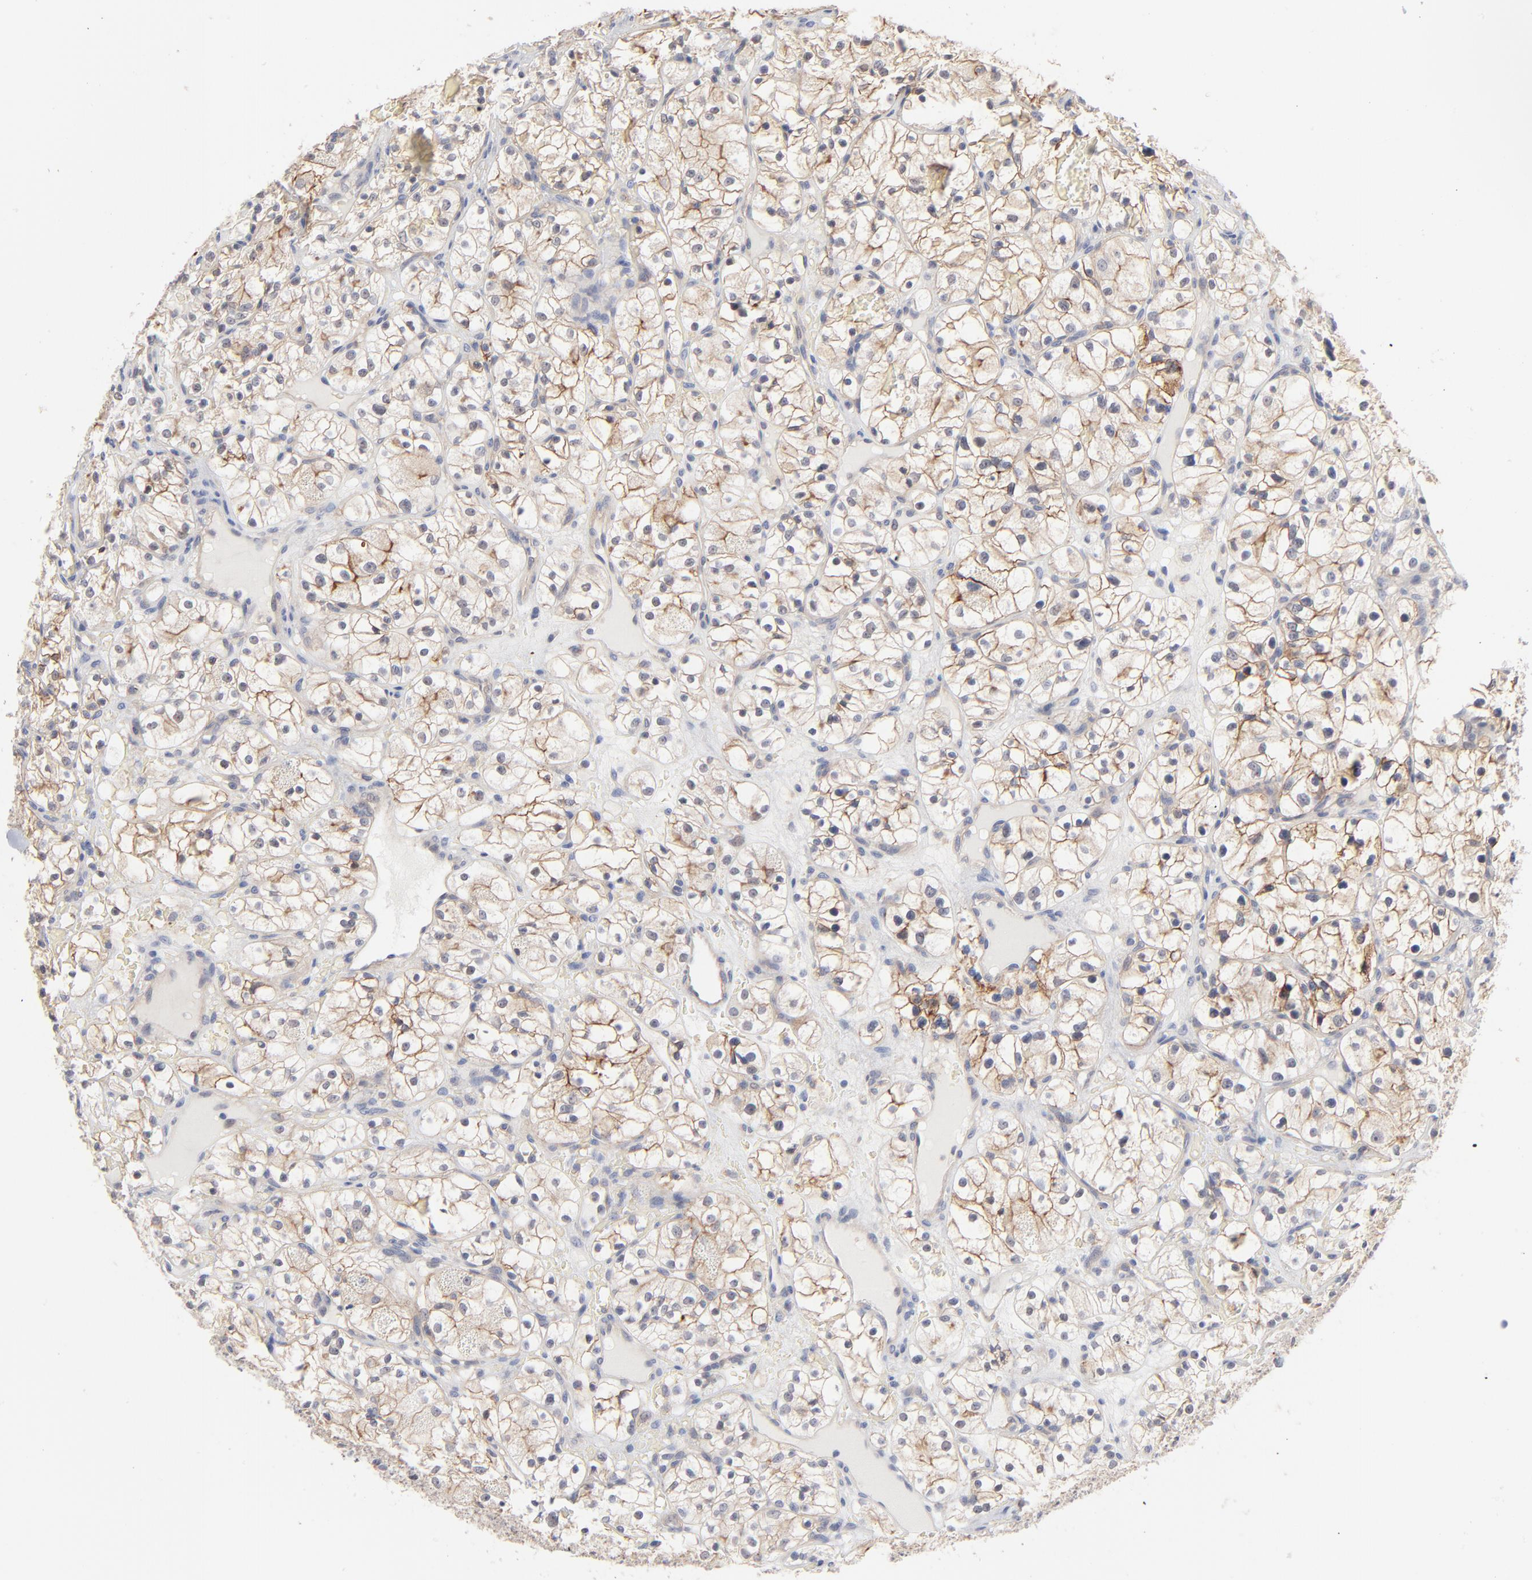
{"staining": {"intensity": "moderate", "quantity": ">75%", "location": "cytoplasmic/membranous"}, "tissue": "renal cancer", "cell_type": "Tumor cells", "image_type": "cancer", "snomed": [{"axis": "morphology", "description": "Adenocarcinoma, NOS"}, {"axis": "topography", "description": "Kidney"}], "caption": "Approximately >75% of tumor cells in human adenocarcinoma (renal) exhibit moderate cytoplasmic/membranous protein staining as visualized by brown immunohistochemical staining.", "gene": "SLC16A1", "patient": {"sex": "female", "age": 60}}